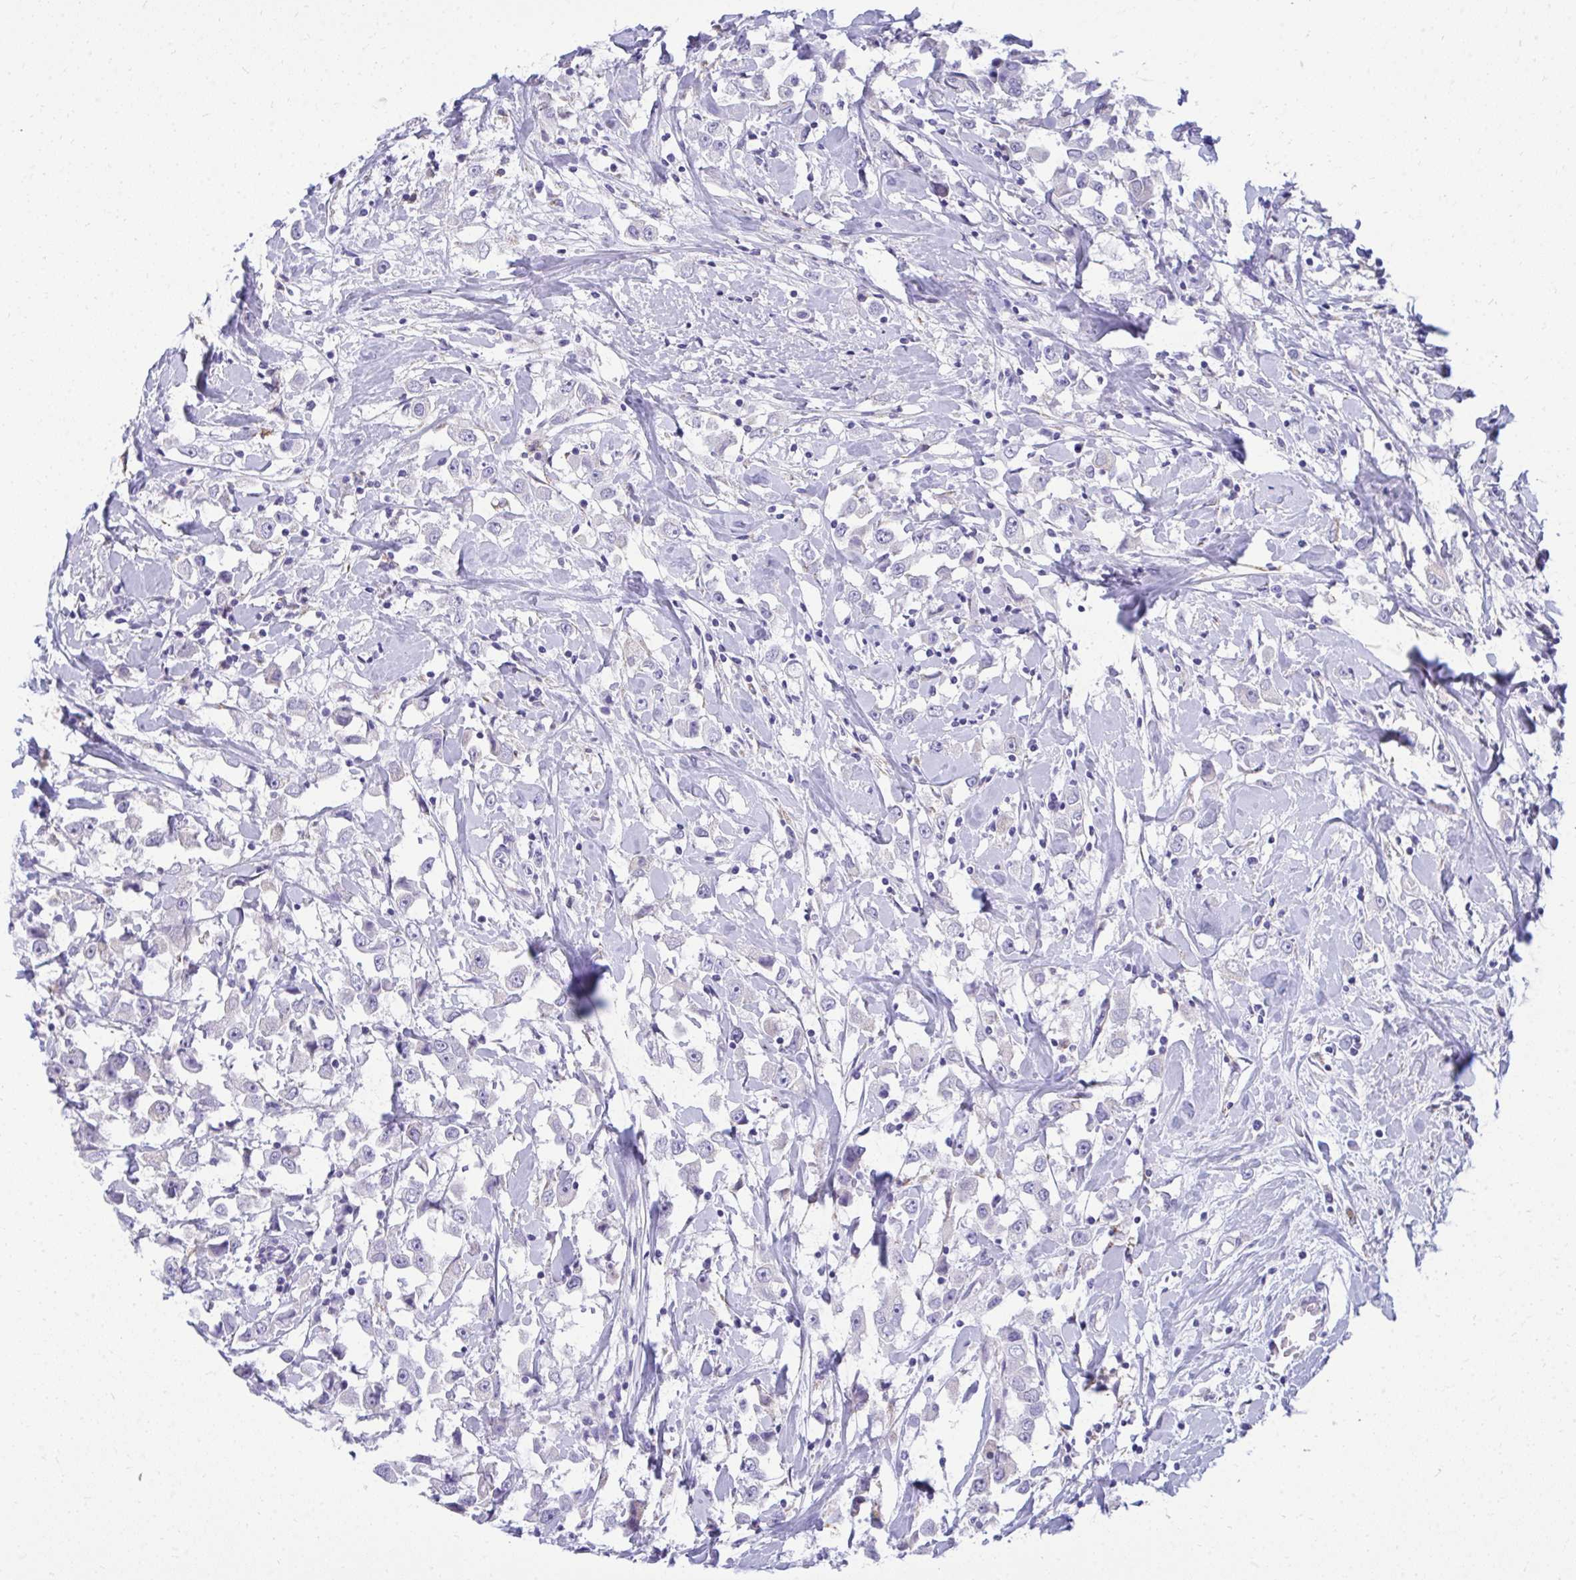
{"staining": {"intensity": "negative", "quantity": "none", "location": "none"}, "tissue": "breast cancer", "cell_type": "Tumor cells", "image_type": "cancer", "snomed": [{"axis": "morphology", "description": "Duct carcinoma"}, {"axis": "topography", "description": "Breast"}], "caption": "The image displays no staining of tumor cells in intraductal carcinoma (breast).", "gene": "AIG1", "patient": {"sex": "female", "age": 61}}